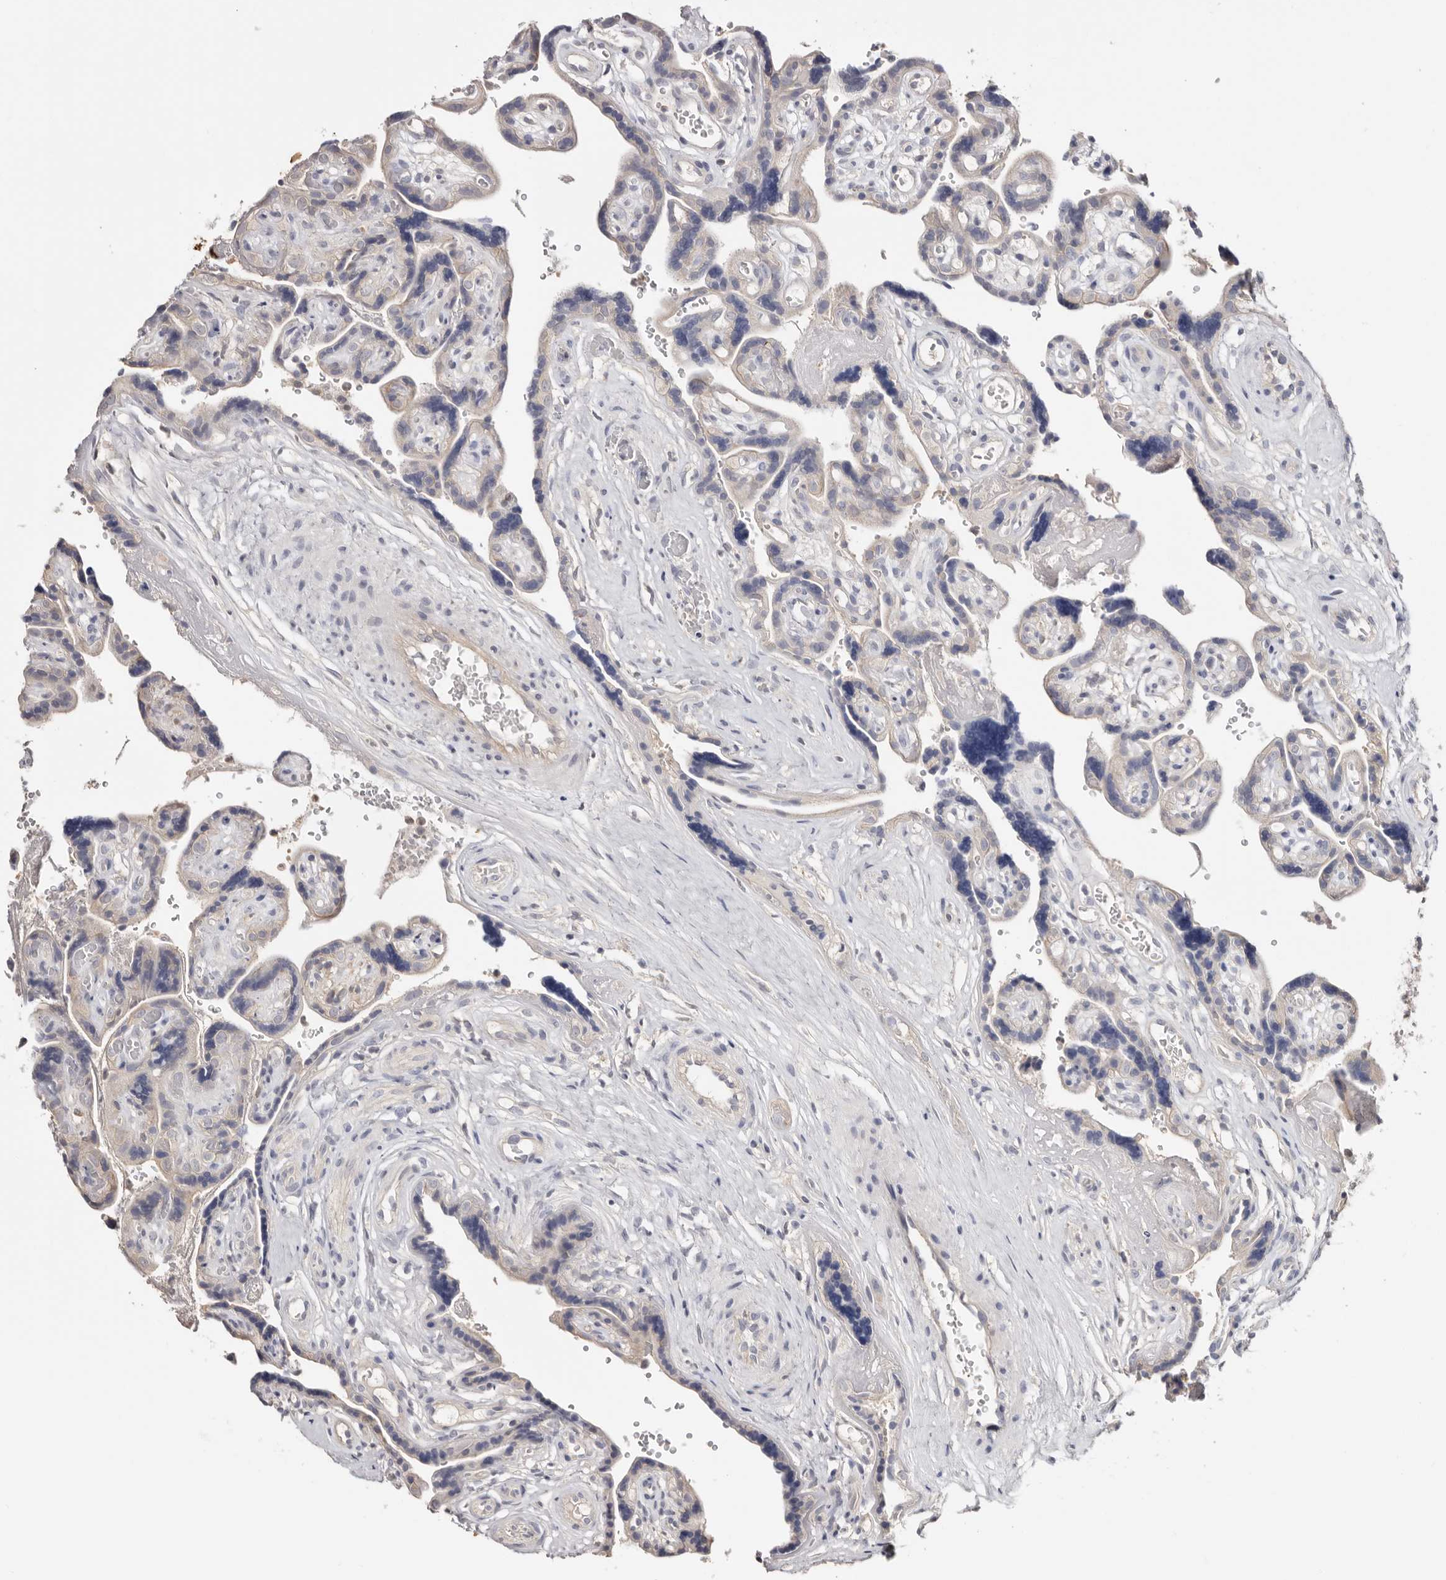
{"staining": {"intensity": "weak", "quantity": ">75%", "location": "cytoplasmic/membranous"}, "tissue": "placenta", "cell_type": "Decidual cells", "image_type": "normal", "snomed": [{"axis": "morphology", "description": "Normal tissue, NOS"}, {"axis": "topography", "description": "Placenta"}], "caption": "A low amount of weak cytoplasmic/membranous staining is identified in approximately >75% of decidual cells in normal placenta. The staining was performed using DAB (3,3'-diaminobenzidine), with brown indicating positive protein expression. Nuclei are stained blue with hematoxylin.", "gene": "S100A14", "patient": {"sex": "female", "age": 30}}